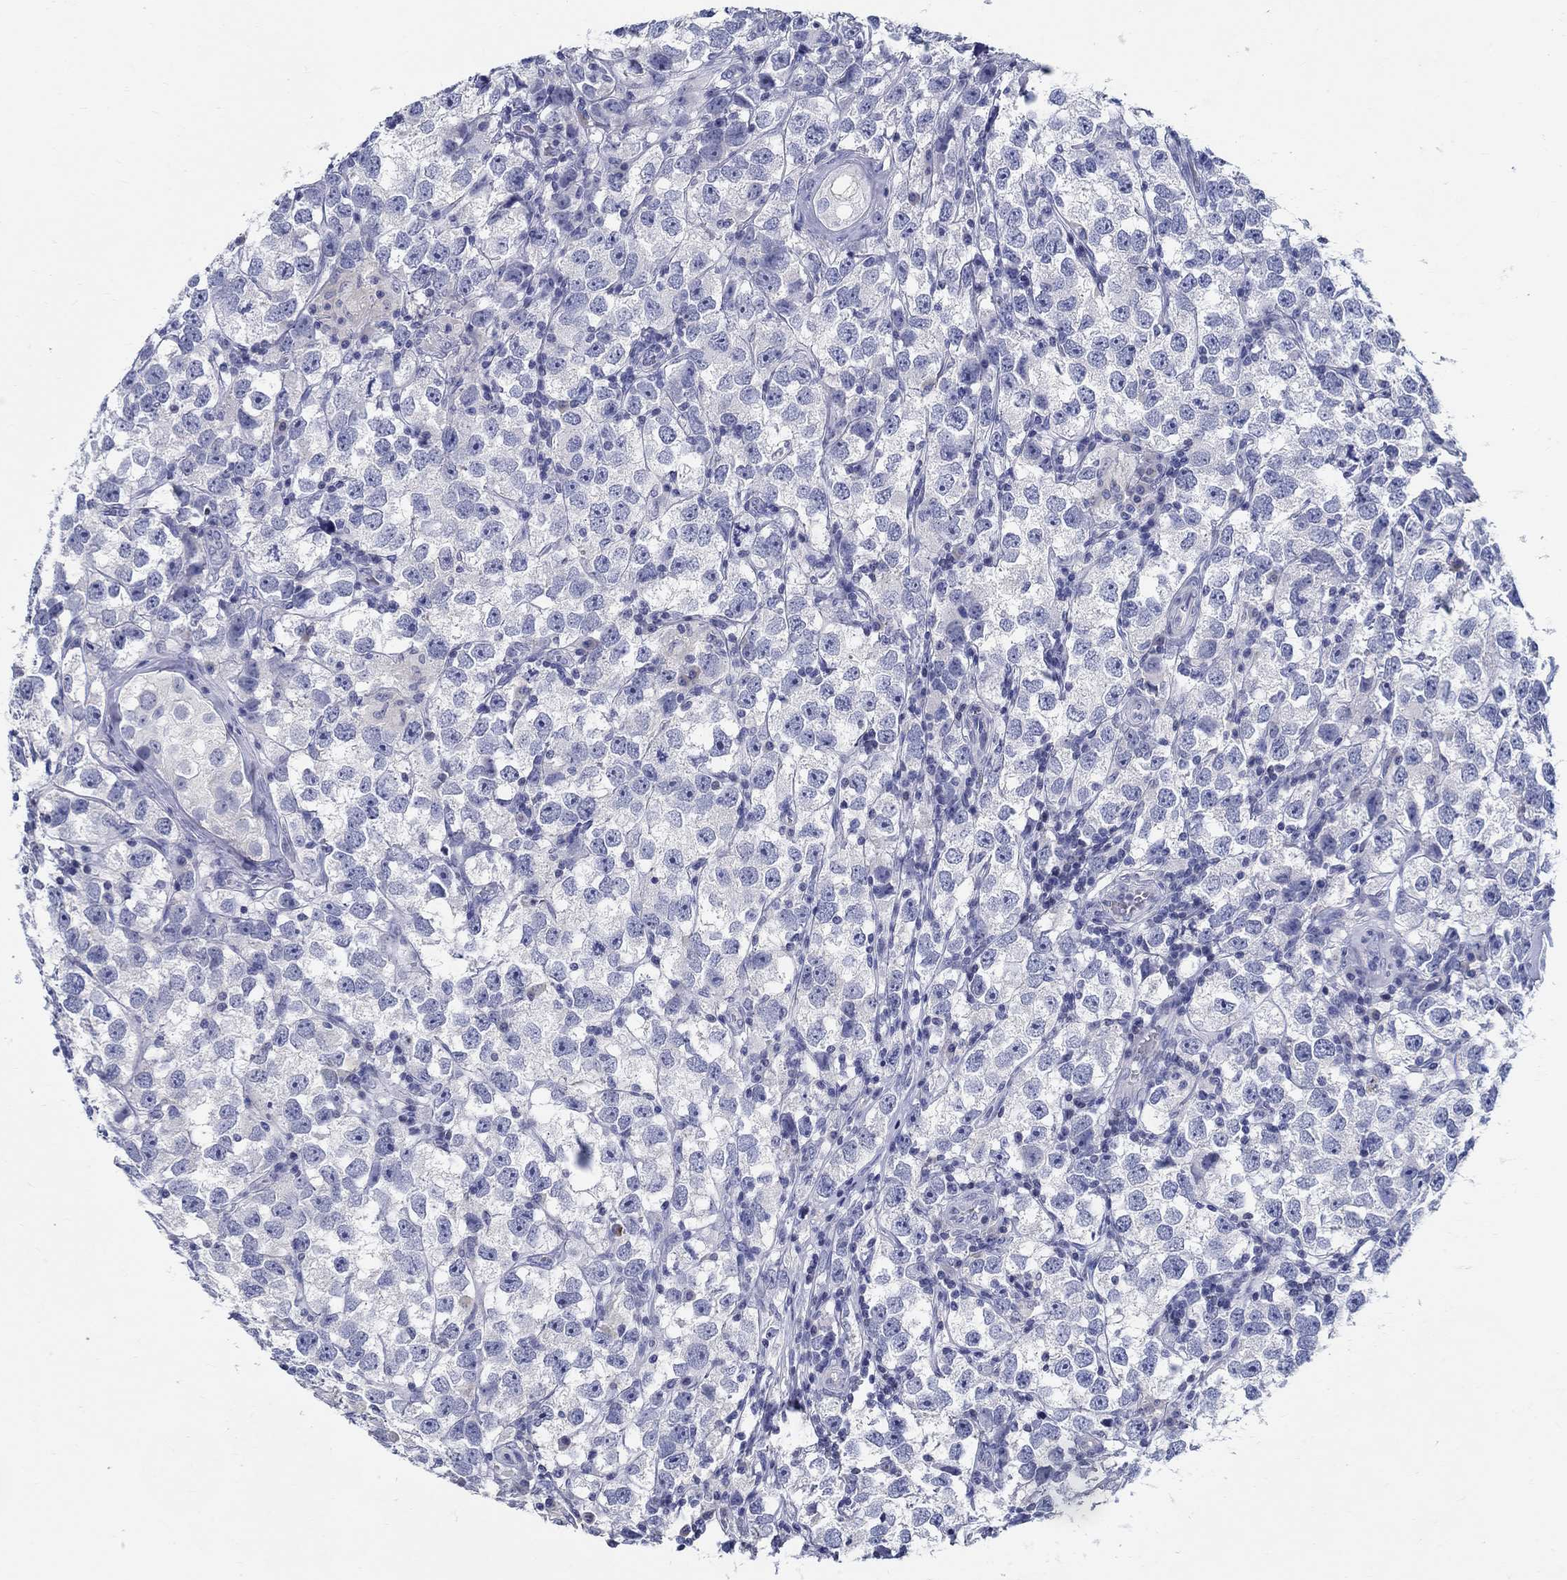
{"staining": {"intensity": "negative", "quantity": "none", "location": "none"}, "tissue": "testis cancer", "cell_type": "Tumor cells", "image_type": "cancer", "snomed": [{"axis": "morphology", "description": "Seminoma, NOS"}, {"axis": "topography", "description": "Testis"}], "caption": "Immunohistochemistry (IHC) image of neoplastic tissue: human seminoma (testis) stained with DAB demonstrates no significant protein staining in tumor cells.", "gene": "CRYGD", "patient": {"sex": "male", "age": 26}}